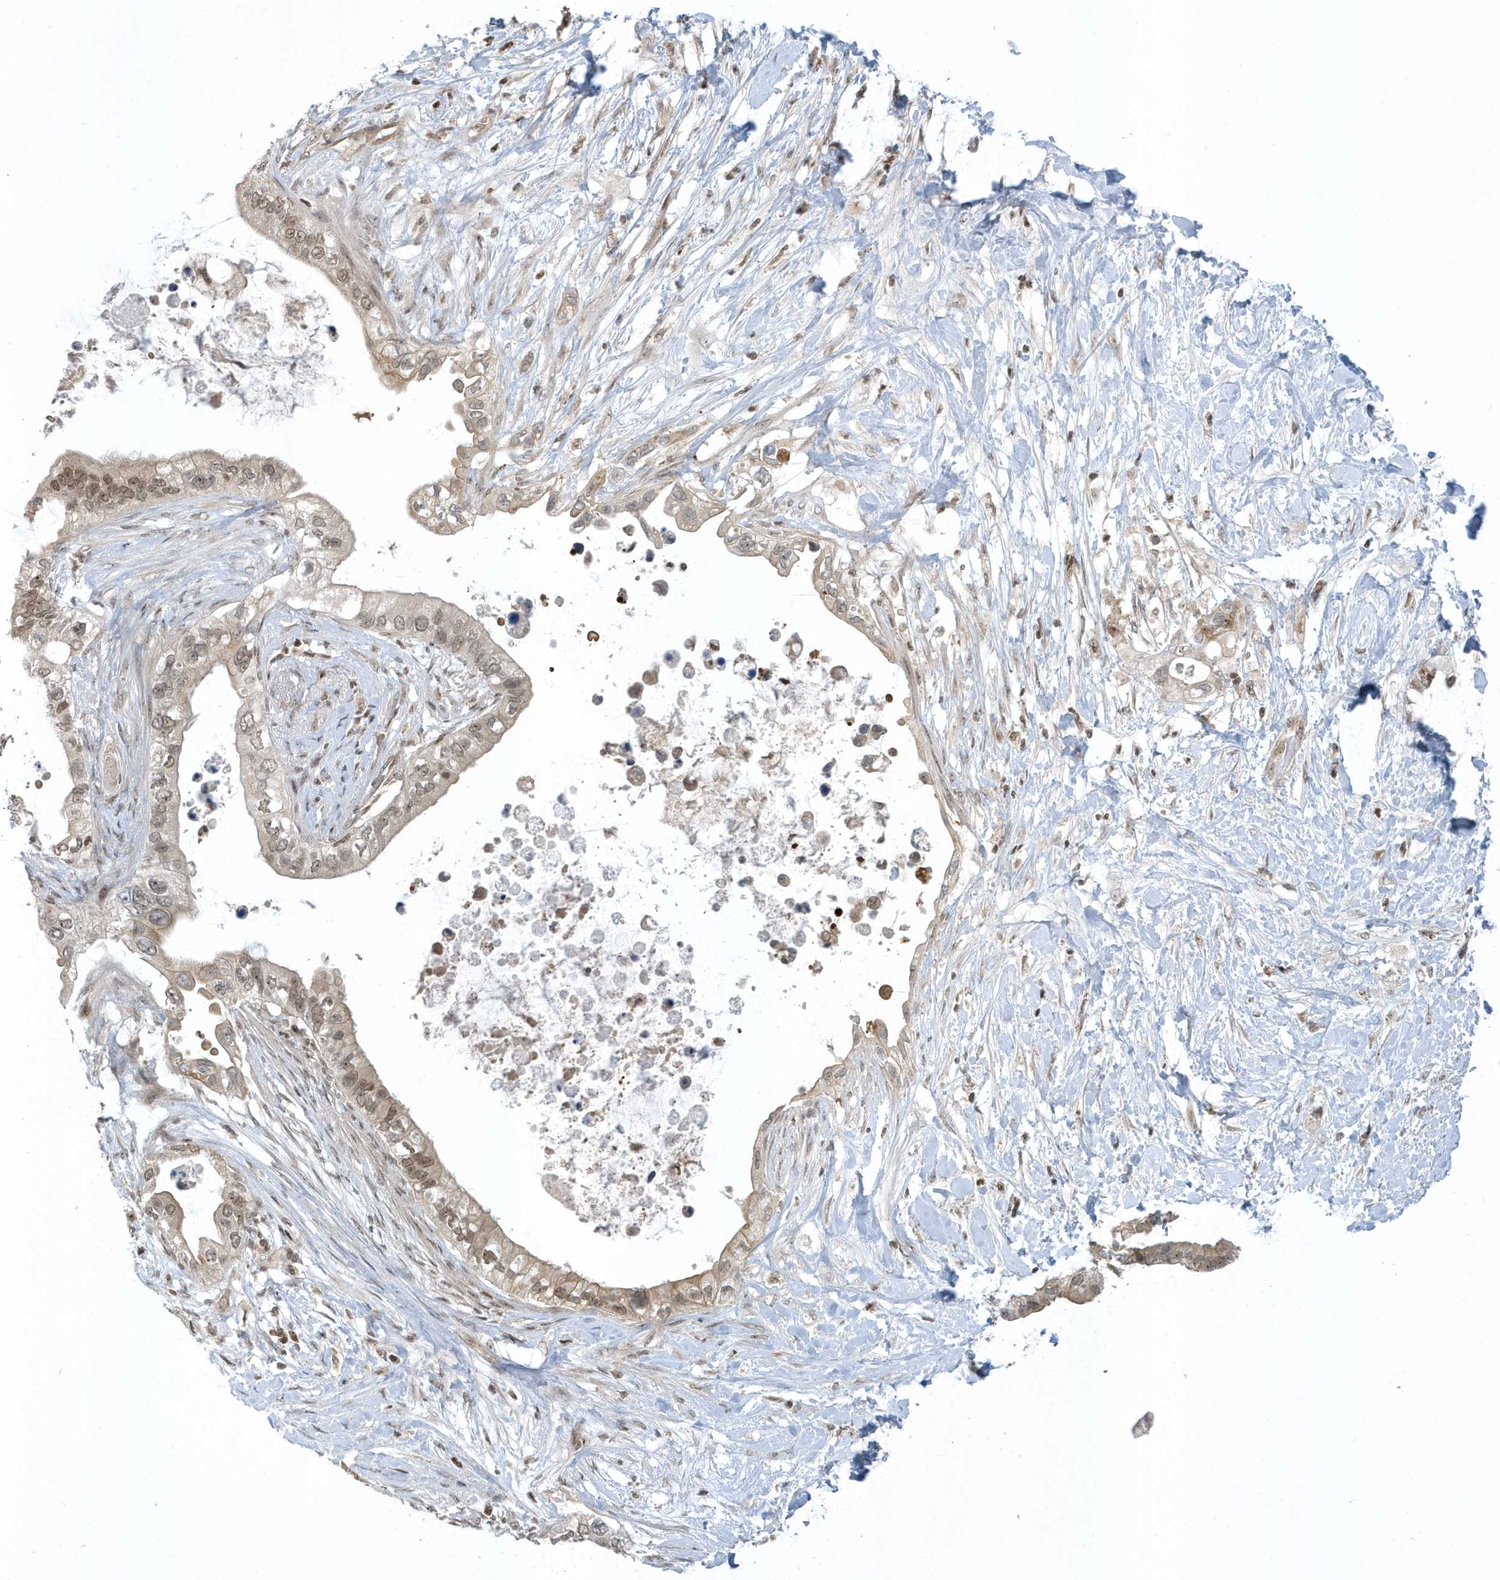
{"staining": {"intensity": "moderate", "quantity": "25%-75%", "location": "nuclear"}, "tissue": "pancreatic cancer", "cell_type": "Tumor cells", "image_type": "cancer", "snomed": [{"axis": "morphology", "description": "Adenocarcinoma, NOS"}, {"axis": "topography", "description": "Pancreas"}], "caption": "High-power microscopy captured an immunohistochemistry (IHC) image of pancreatic cancer, revealing moderate nuclear expression in about 25%-75% of tumor cells. The staining is performed using DAB brown chromogen to label protein expression. The nuclei are counter-stained blue using hematoxylin.", "gene": "ZNF740", "patient": {"sex": "female", "age": 56}}